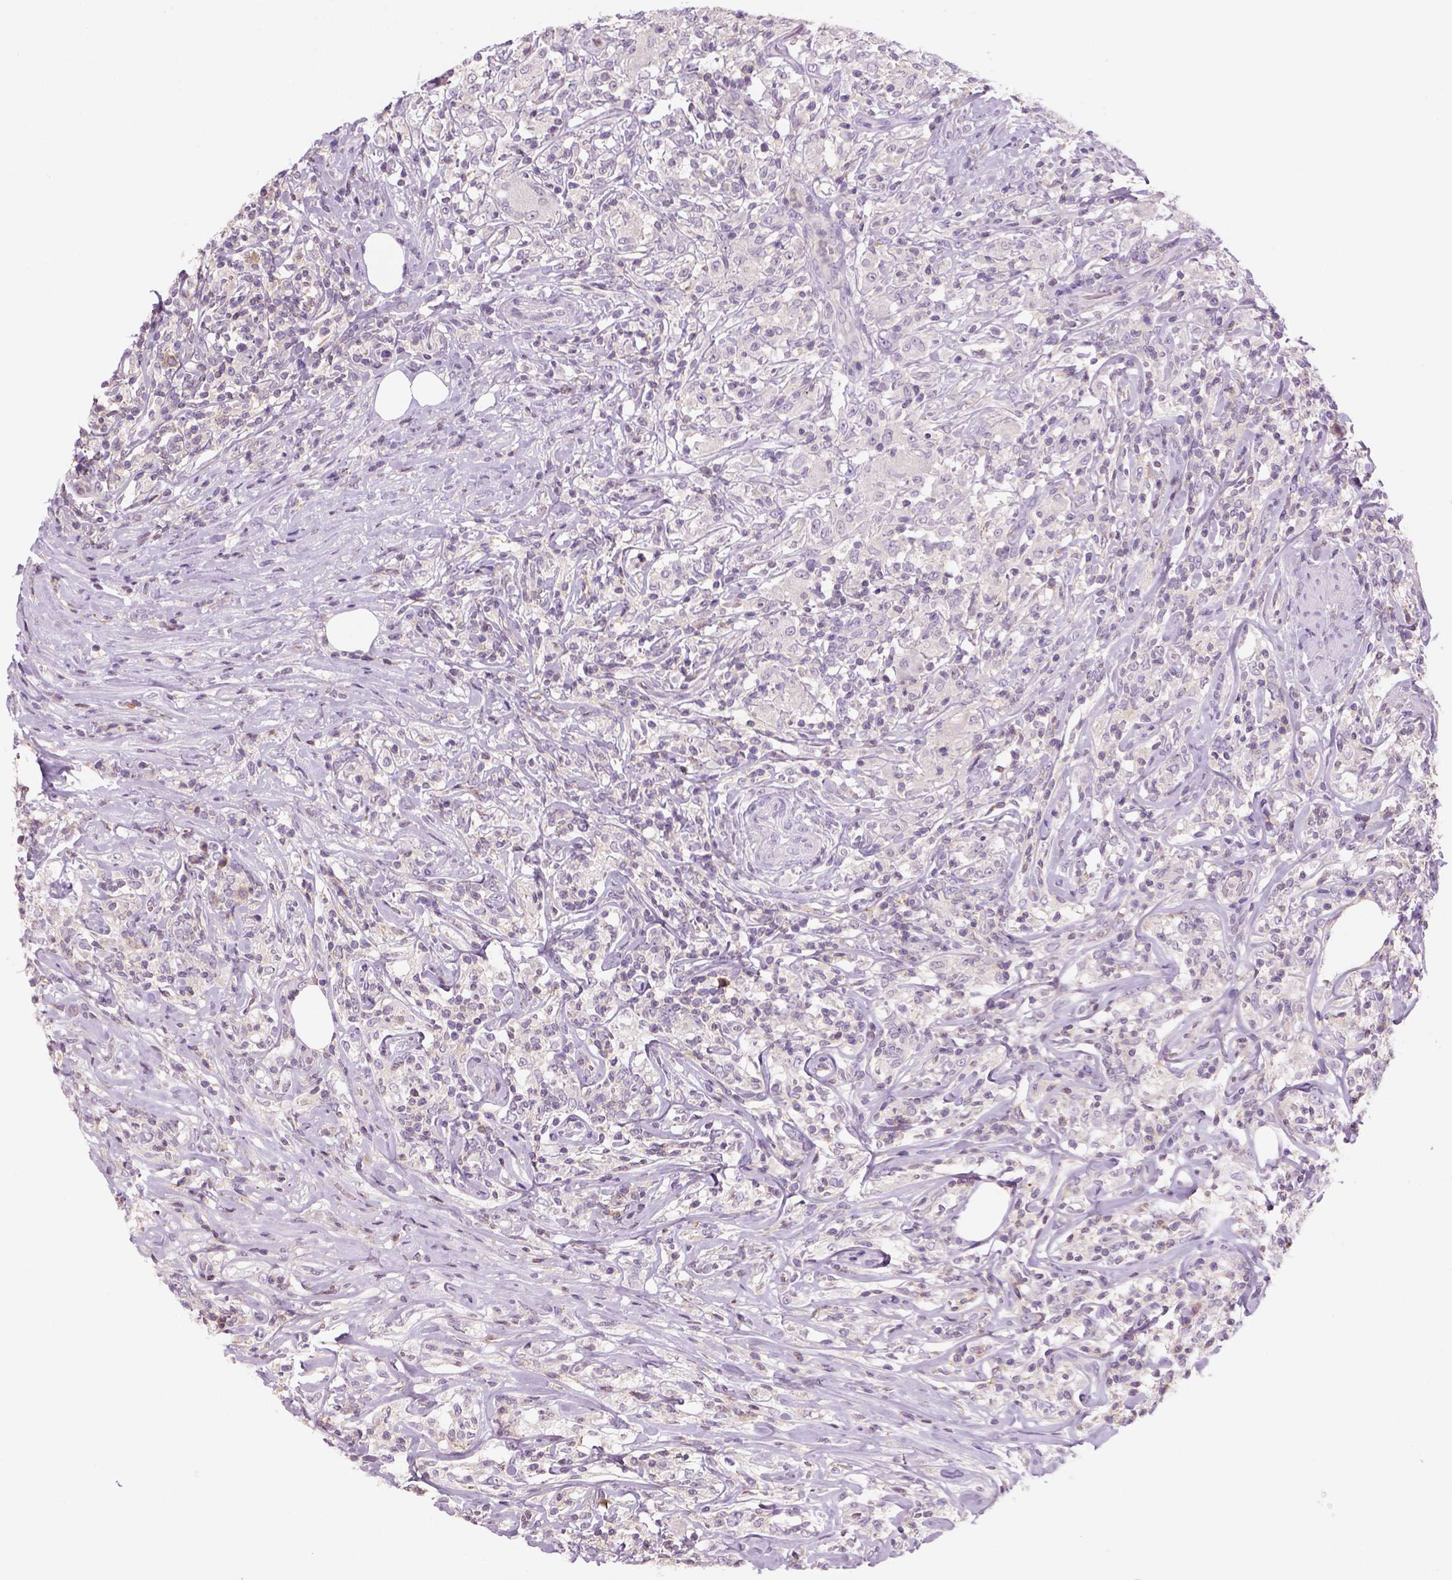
{"staining": {"intensity": "negative", "quantity": "none", "location": "none"}, "tissue": "lymphoma", "cell_type": "Tumor cells", "image_type": "cancer", "snomed": [{"axis": "morphology", "description": "Malignant lymphoma, non-Hodgkin's type, High grade"}, {"axis": "topography", "description": "Lymph node"}], "caption": "Image shows no significant protein positivity in tumor cells of lymphoma. (Stains: DAB IHC with hematoxylin counter stain, Microscopy: brightfield microscopy at high magnification).", "gene": "GOT1", "patient": {"sex": "female", "age": 84}}